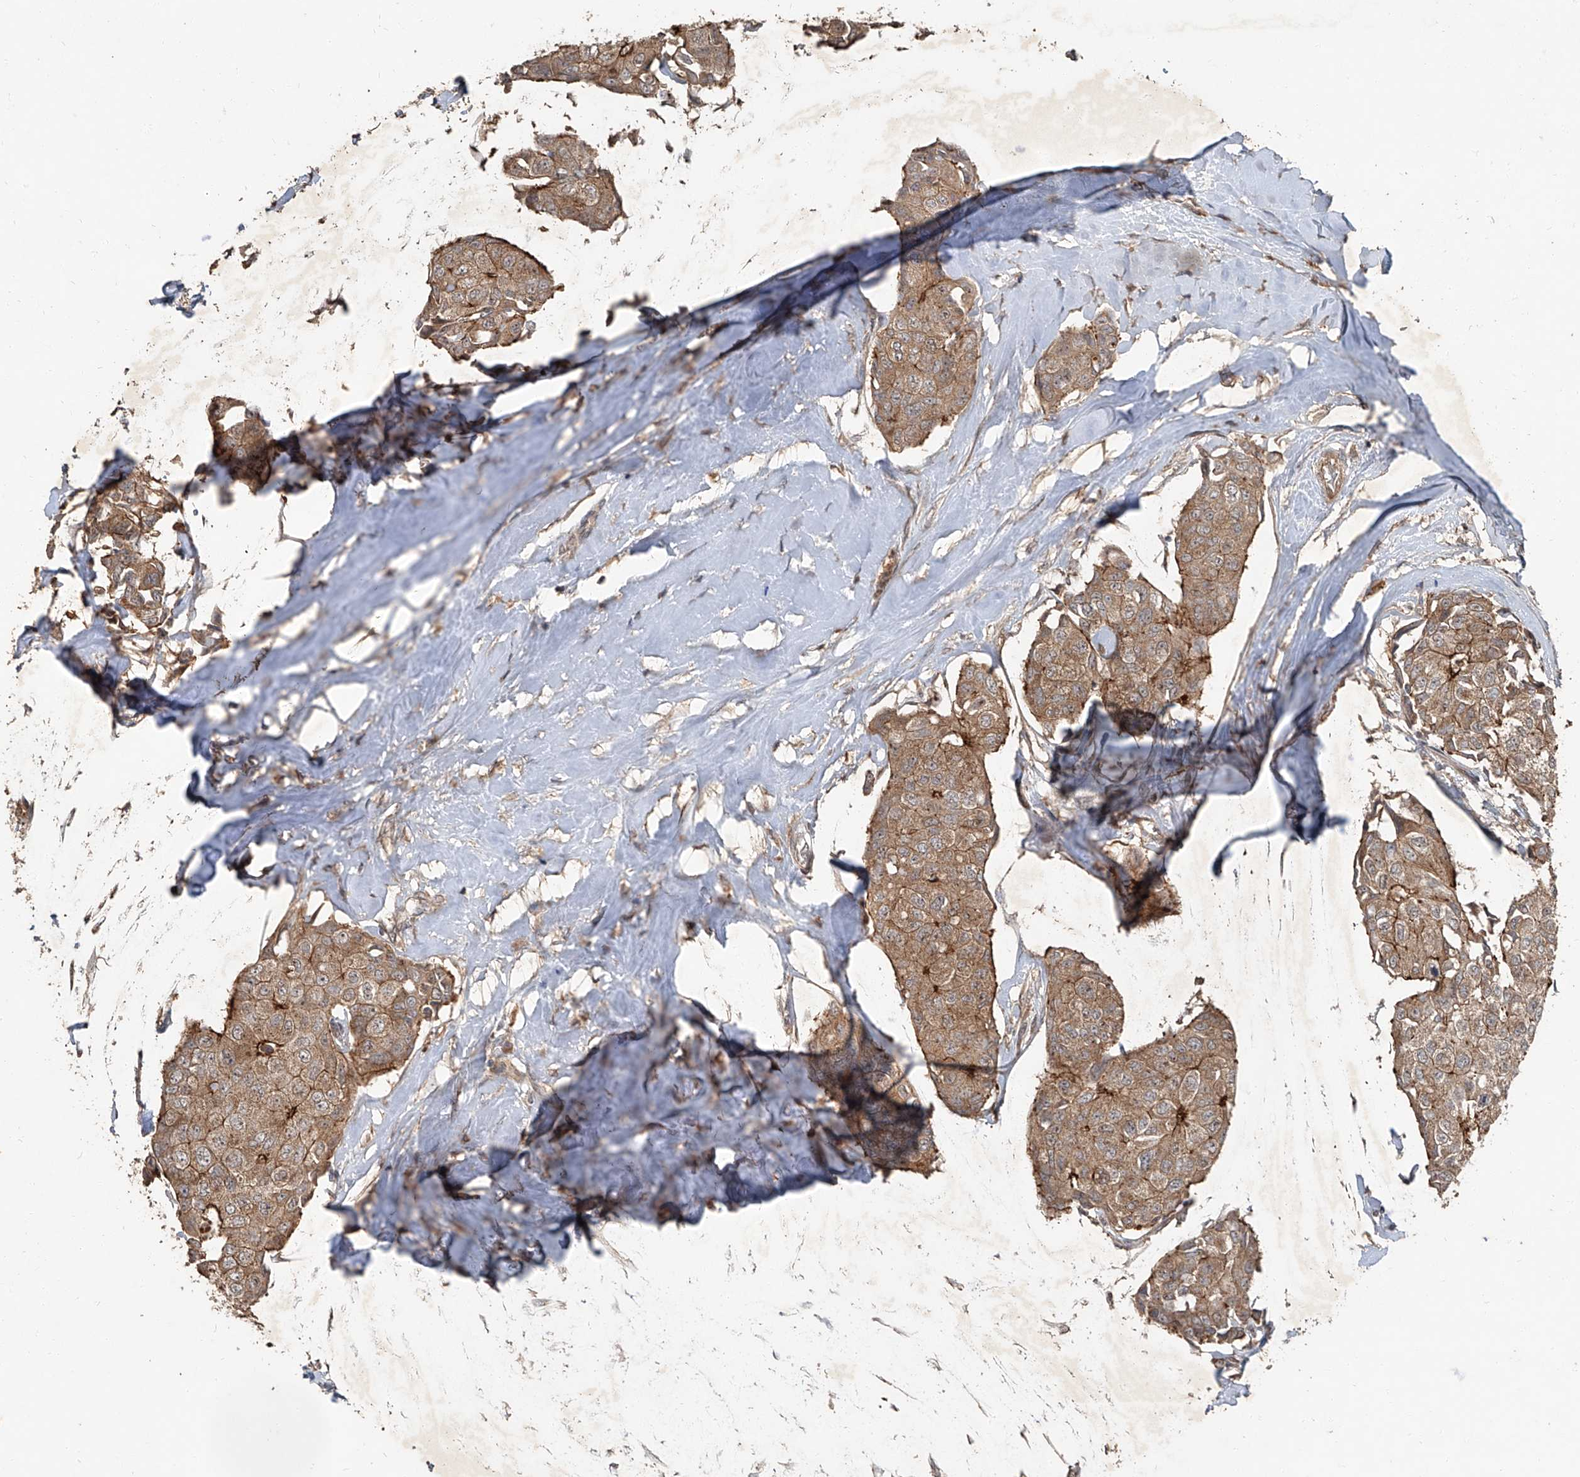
{"staining": {"intensity": "moderate", "quantity": ">75%", "location": "cytoplasmic/membranous"}, "tissue": "breast cancer", "cell_type": "Tumor cells", "image_type": "cancer", "snomed": [{"axis": "morphology", "description": "Duct carcinoma"}, {"axis": "topography", "description": "Breast"}], "caption": "Breast invasive ductal carcinoma tissue displays moderate cytoplasmic/membranous positivity in about >75% of tumor cells, visualized by immunohistochemistry.", "gene": "CCN1", "patient": {"sex": "female", "age": 80}}